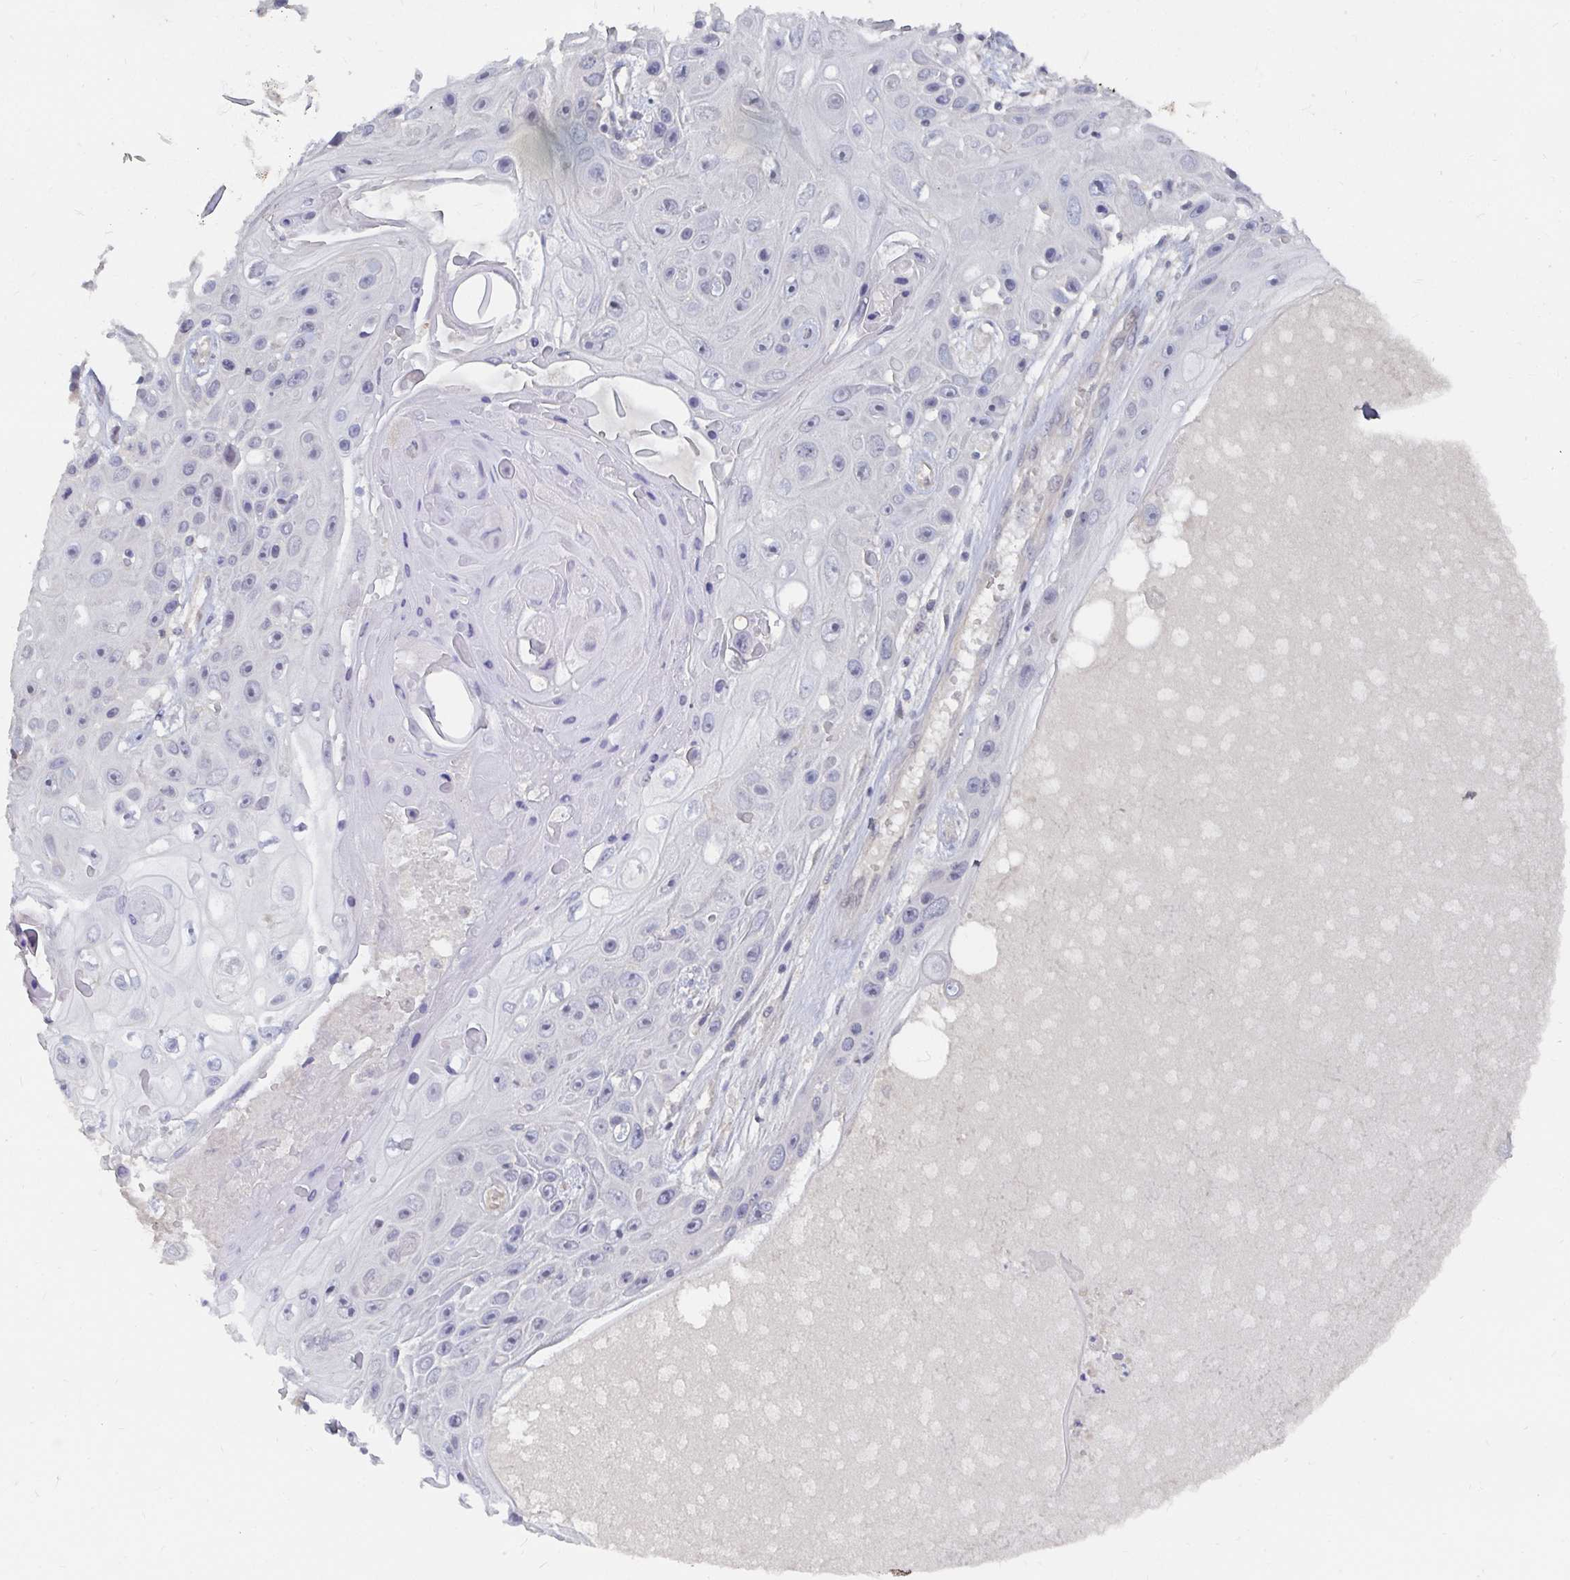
{"staining": {"intensity": "negative", "quantity": "none", "location": "none"}, "tissue": "skin cancer", "cell_type": "Tumor cells", "image_type": "cancer", "snomed": [{"axis": "morphology", "description": "Squamous cell carcinoma, NOS"}, {"axis": "topography", "description": "Skin"}], "caption": "Immunohistochemistry of human skin cancer demonstrates no staining in tumor cells. (DAB (3,3'-diaminobenzidine) immunohistochemistry with hematoxylin counter stain).", "gene": "MEIS1", "patient": {"sex": "male", "age": 82}}